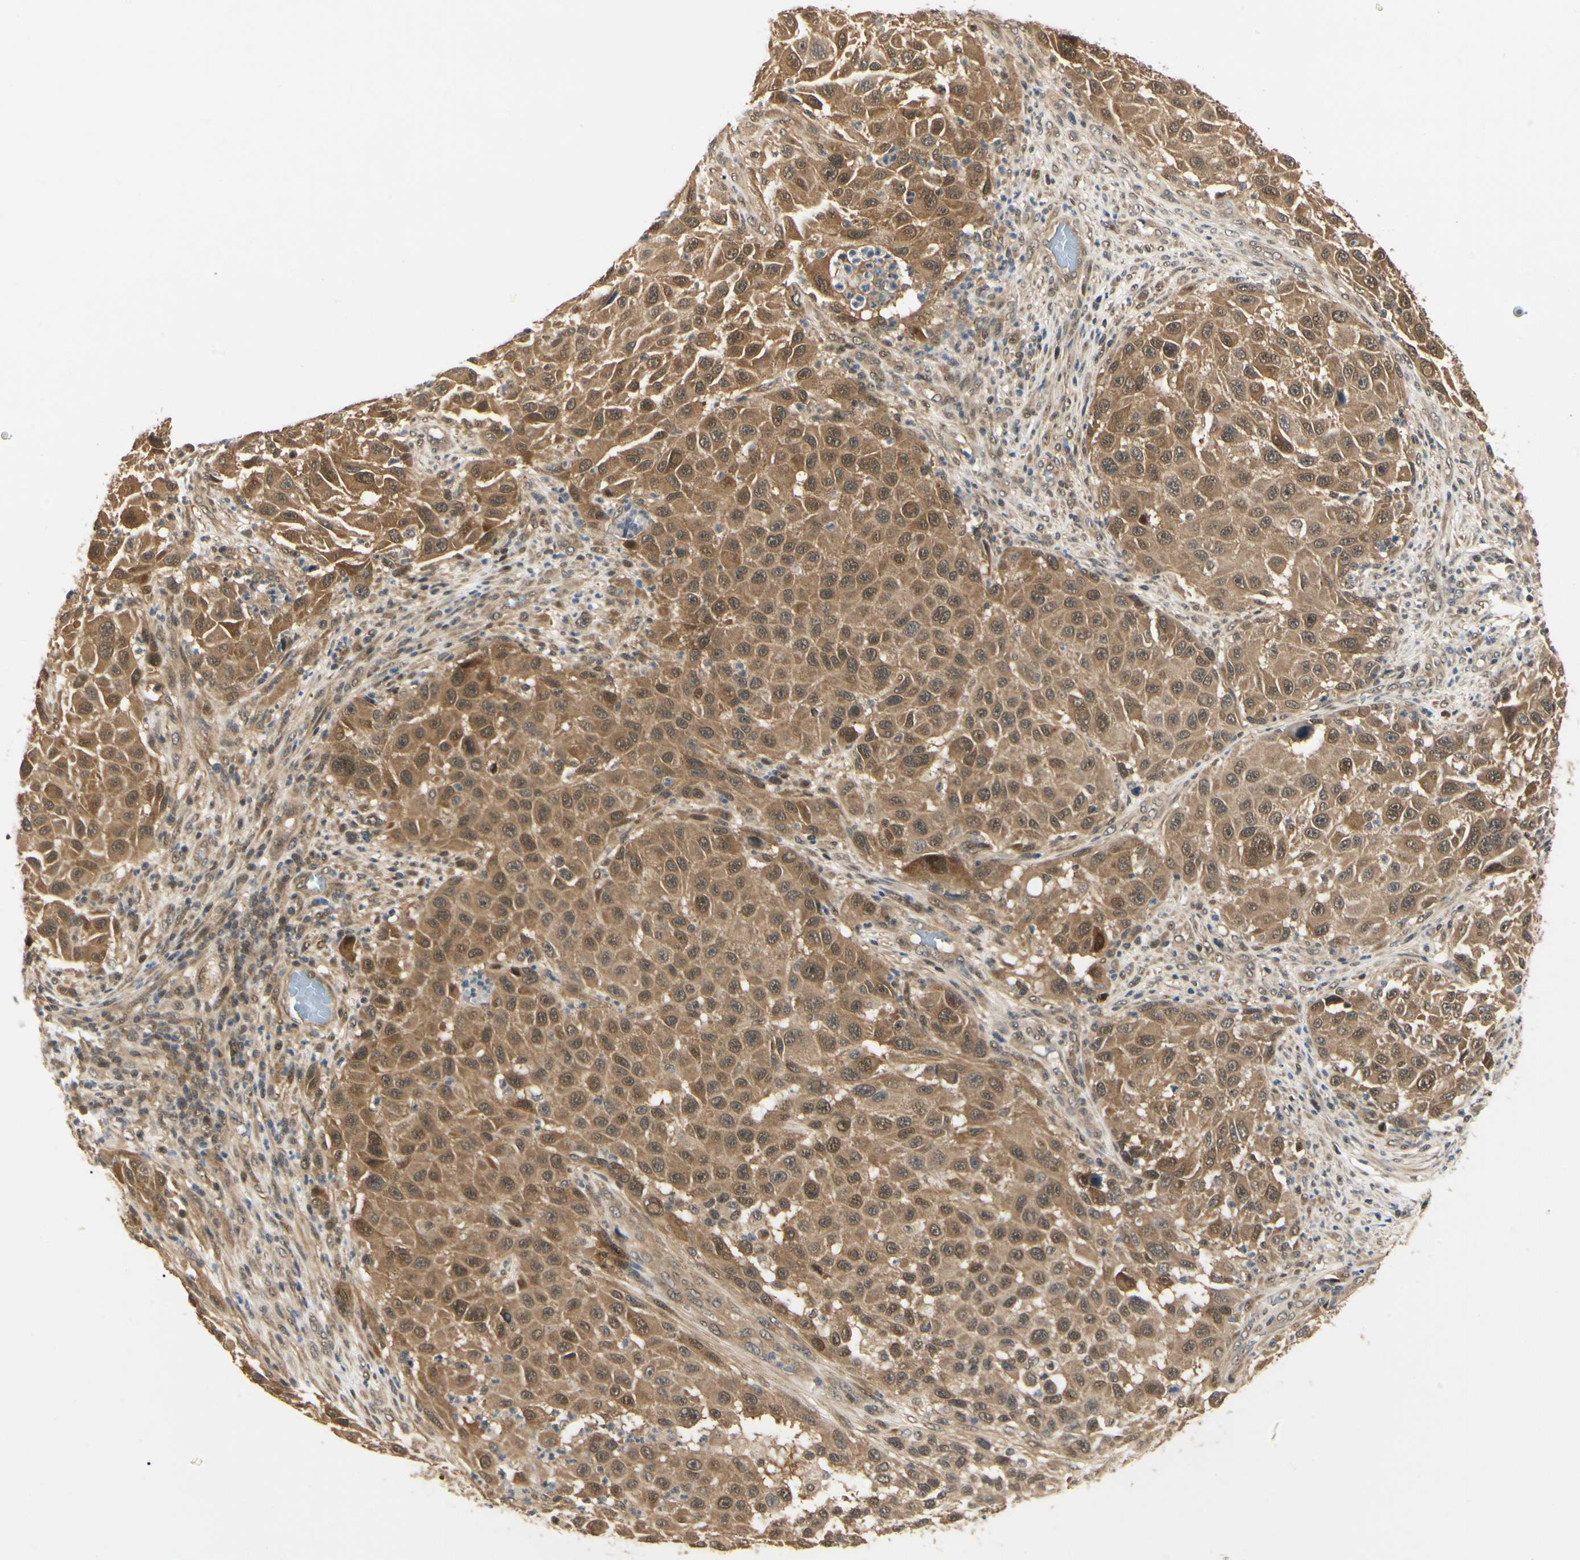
{"staining": {"intensity": "moderate", "quantity": ">75%", "location": "cytoplasmic/membranous,nuclear"}, "tissue": "melanoma", "cell_type": "Tumor cells", "image_type": "cancer", "snomed": [{"axis": "morphology", "description": "Malignant melanoma, Metastatic site"}, {"axis": "topography", "description": "Lymph node"}], "caption": "IHC of melanoma shows medium levels of moderate cytoplasmic/membranous and nuclear positivity in about >75% of tumor cells.", "gene": "UBE2Z", "patient": {"sex": "male", "age": 61}}